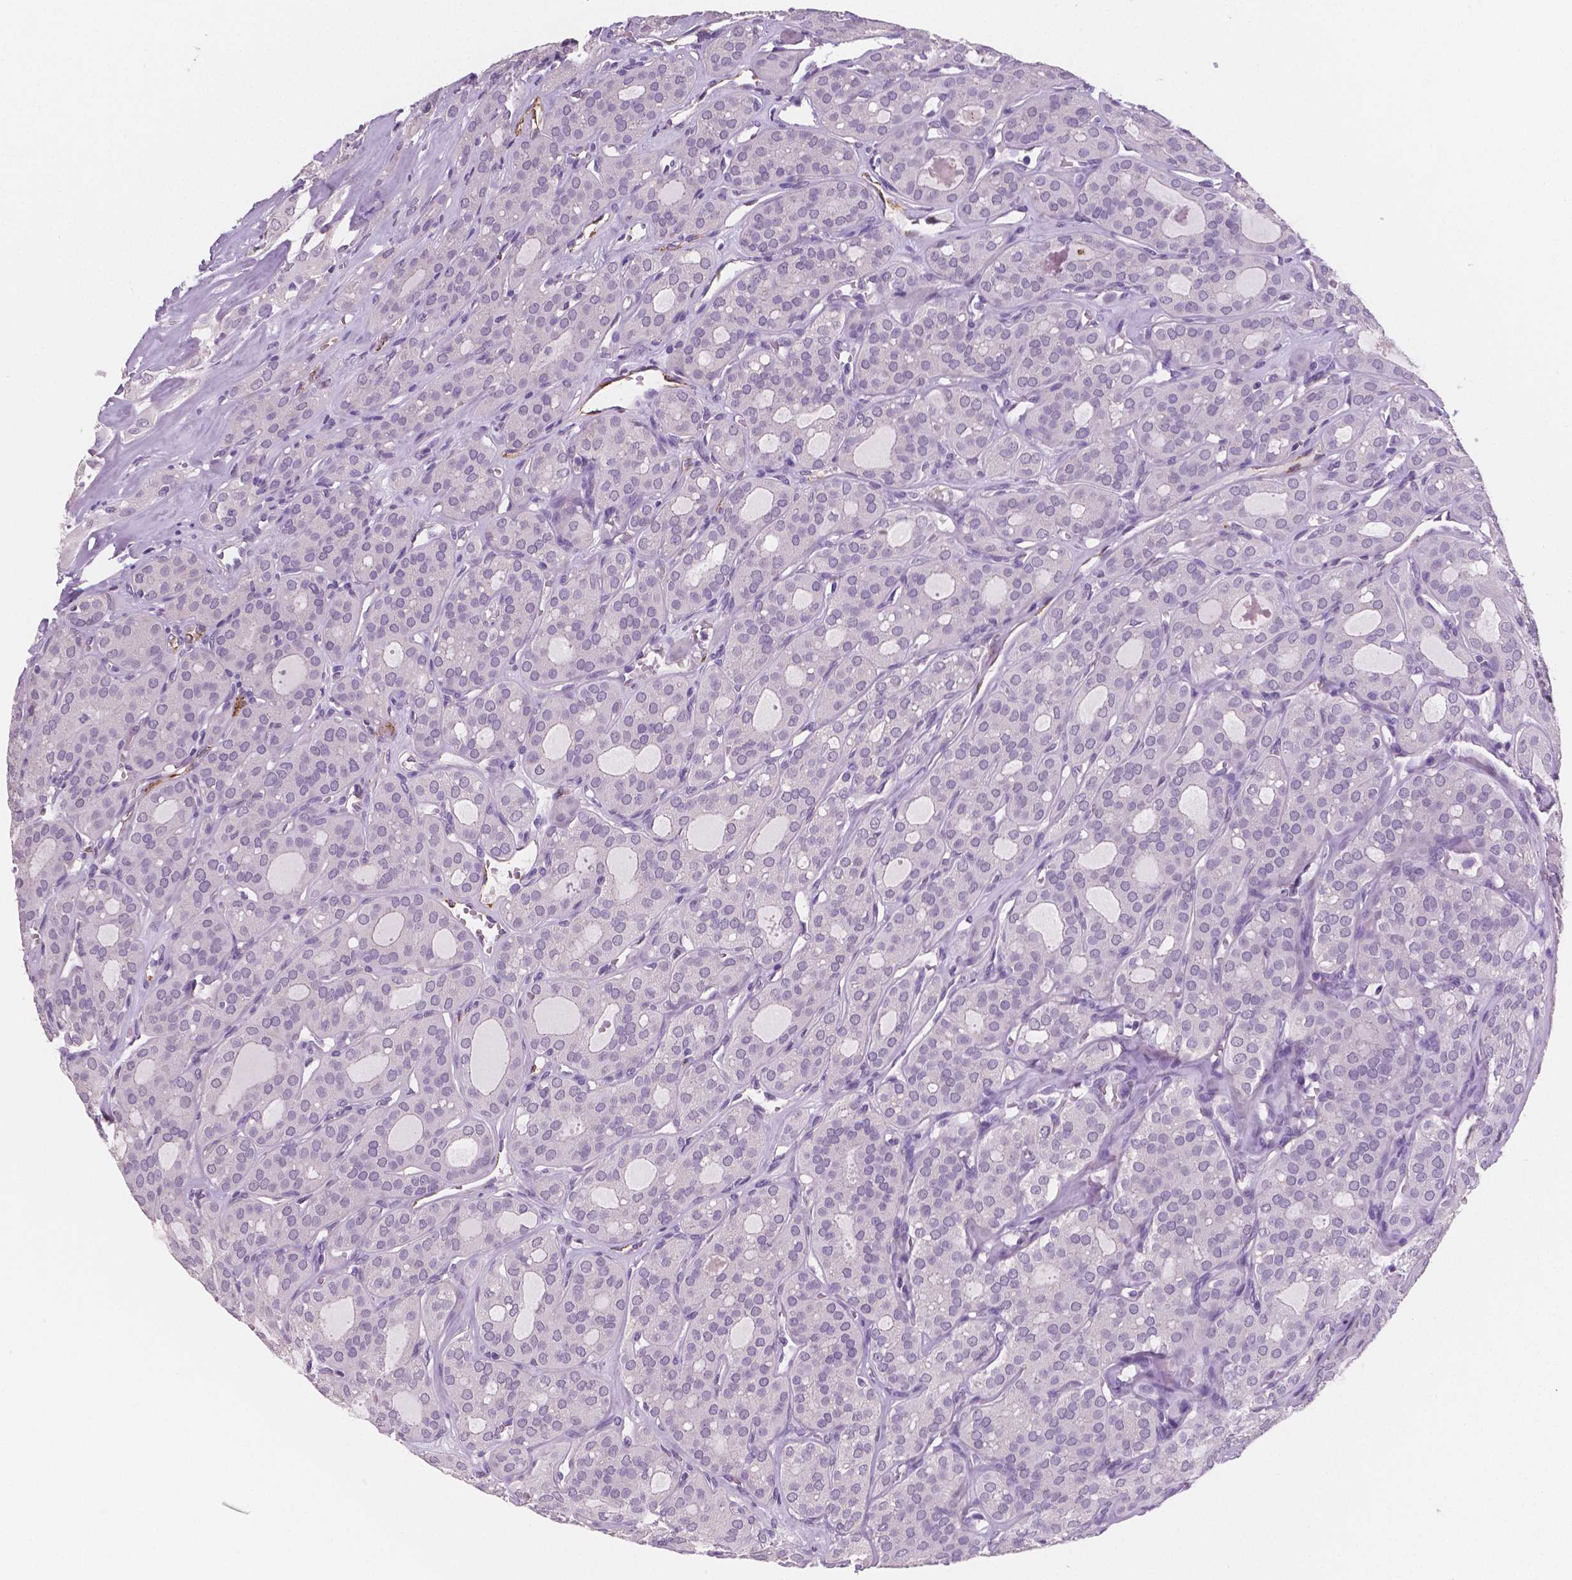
{"staining": {"intensity": "negative", "quantity": "none", "location": "none"}, "tissue": "thyroid cancer", "cell_type": "Tumor cells", "image_type": "cancer", "snomed": [{"axis": "morphology", "description": "Follicular adenoma carcinoma, NOS"}, {"axis": "topography", "description": "Thyroid gland"}], "caption": "Immunohistochemistry (IHC) histopathology image of follicular adenoma carcinoma (thyroid) stained for a protein (brown), which demonstrates no positivity in tumor cells. (DAB immunohistochemistry (IHC) with hematoxylin counter stain).", "gene": "TSPAN7", "patient": {"sex": "male", "age": 75}}